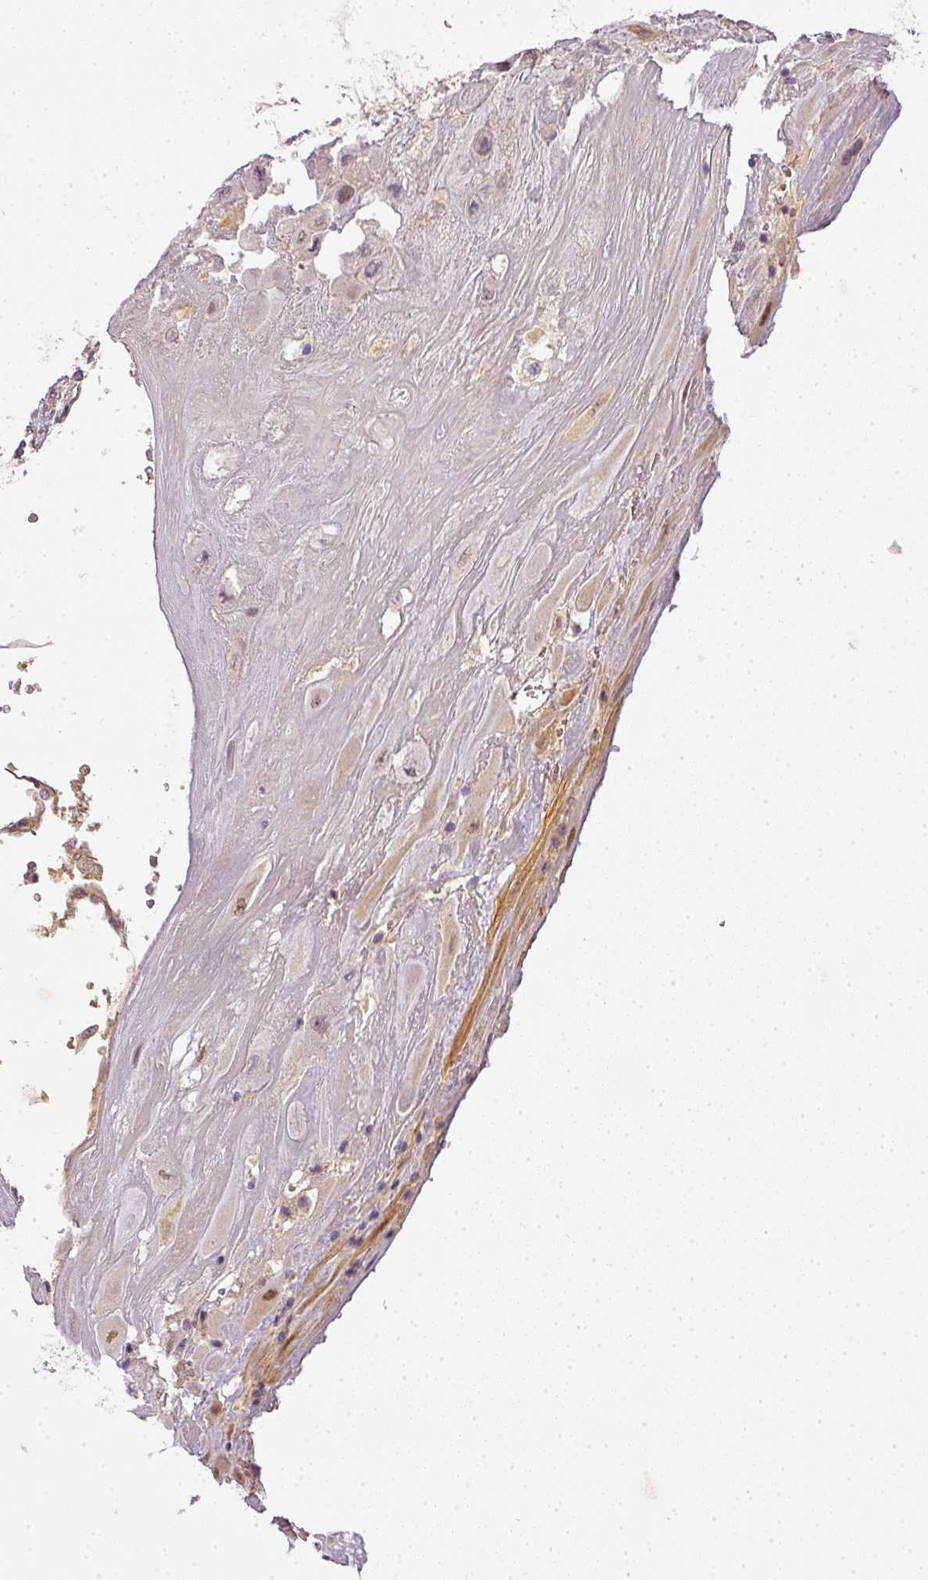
{"staining": {"intensity": "weak", "quantity": "<25%", "location": "cytoplasmic/membranous"}, "tissue": "placenta", "cell_type": "Decidual cells", "image_type": "normal", "snomed": [{"axis": "morphology", "description": "Normal tissue, NOS"}, {"axis": "topography", "description": "Placenta"}], "caption": "The image demonstrates no staining of decidual cells in normal placenta. (Stains: DAB immunohistochemistry (IHC) with hematoxylin counter stain, Microscopy: brightfield microscopy at high magnification).", "gene": "ADH5", "patient": {"sex": "female", "age": 32}}